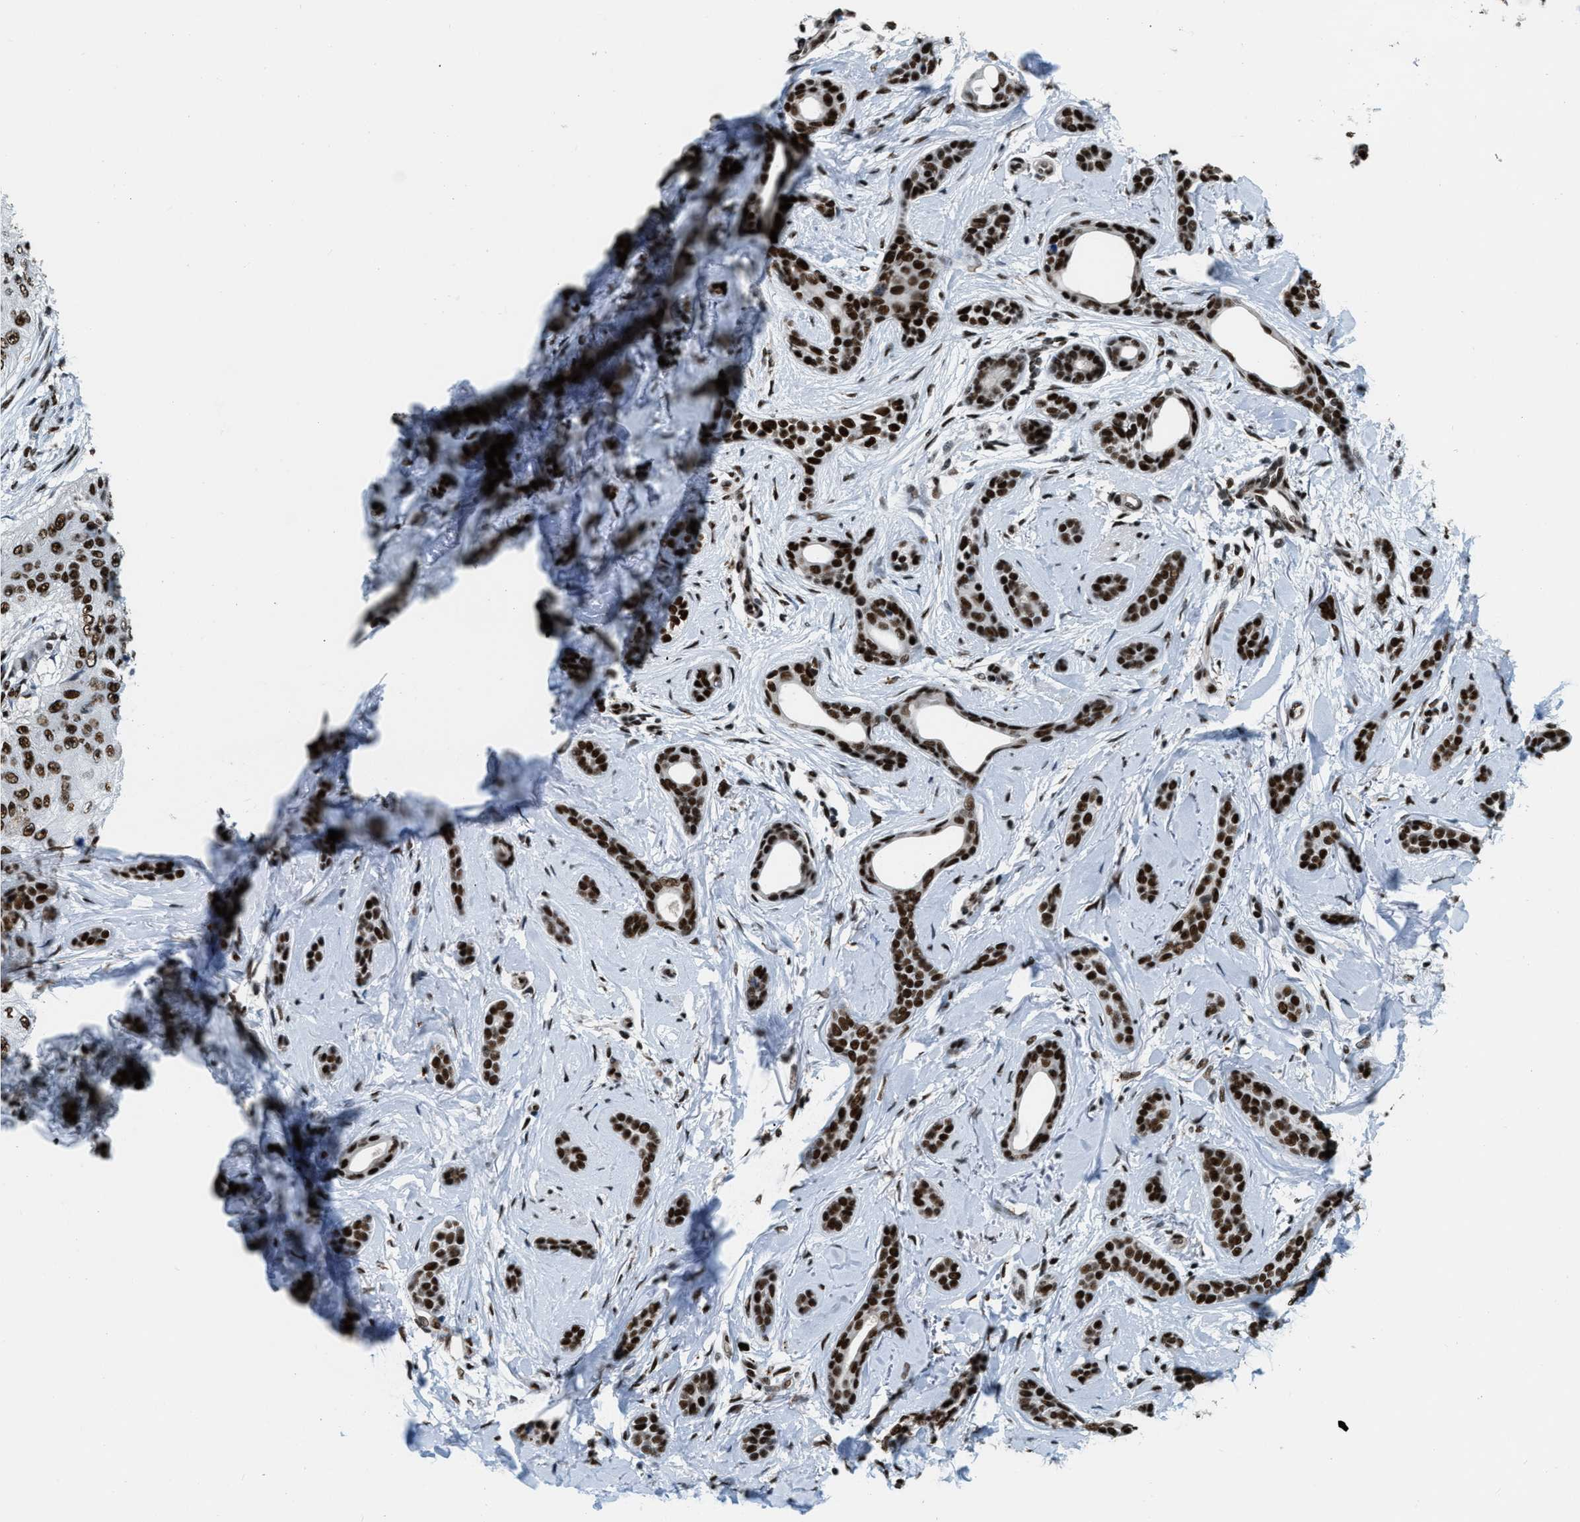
{"staining": {"intensity": "strong", "quantity": ">75%", "location": "nuclear"}, "tissue": "skin cancer", "cell_type": "Tumor cells", "image_type": "cancer", "snomed": [{"axis": "morphology", "description": "Basal cell carcinoma"}, {"axis": "morphology", "description": "Adnexal tumor, benign"}, {"axis": "topography", "description": "Skin"}], "caption": "Skin cancer stained for a protein (brown) exhibits strong nuclear positive positivity in approximately >75% of tumor cells.", "gene": "NUMA1", "patient": {"sex": "female", "age": 42}}